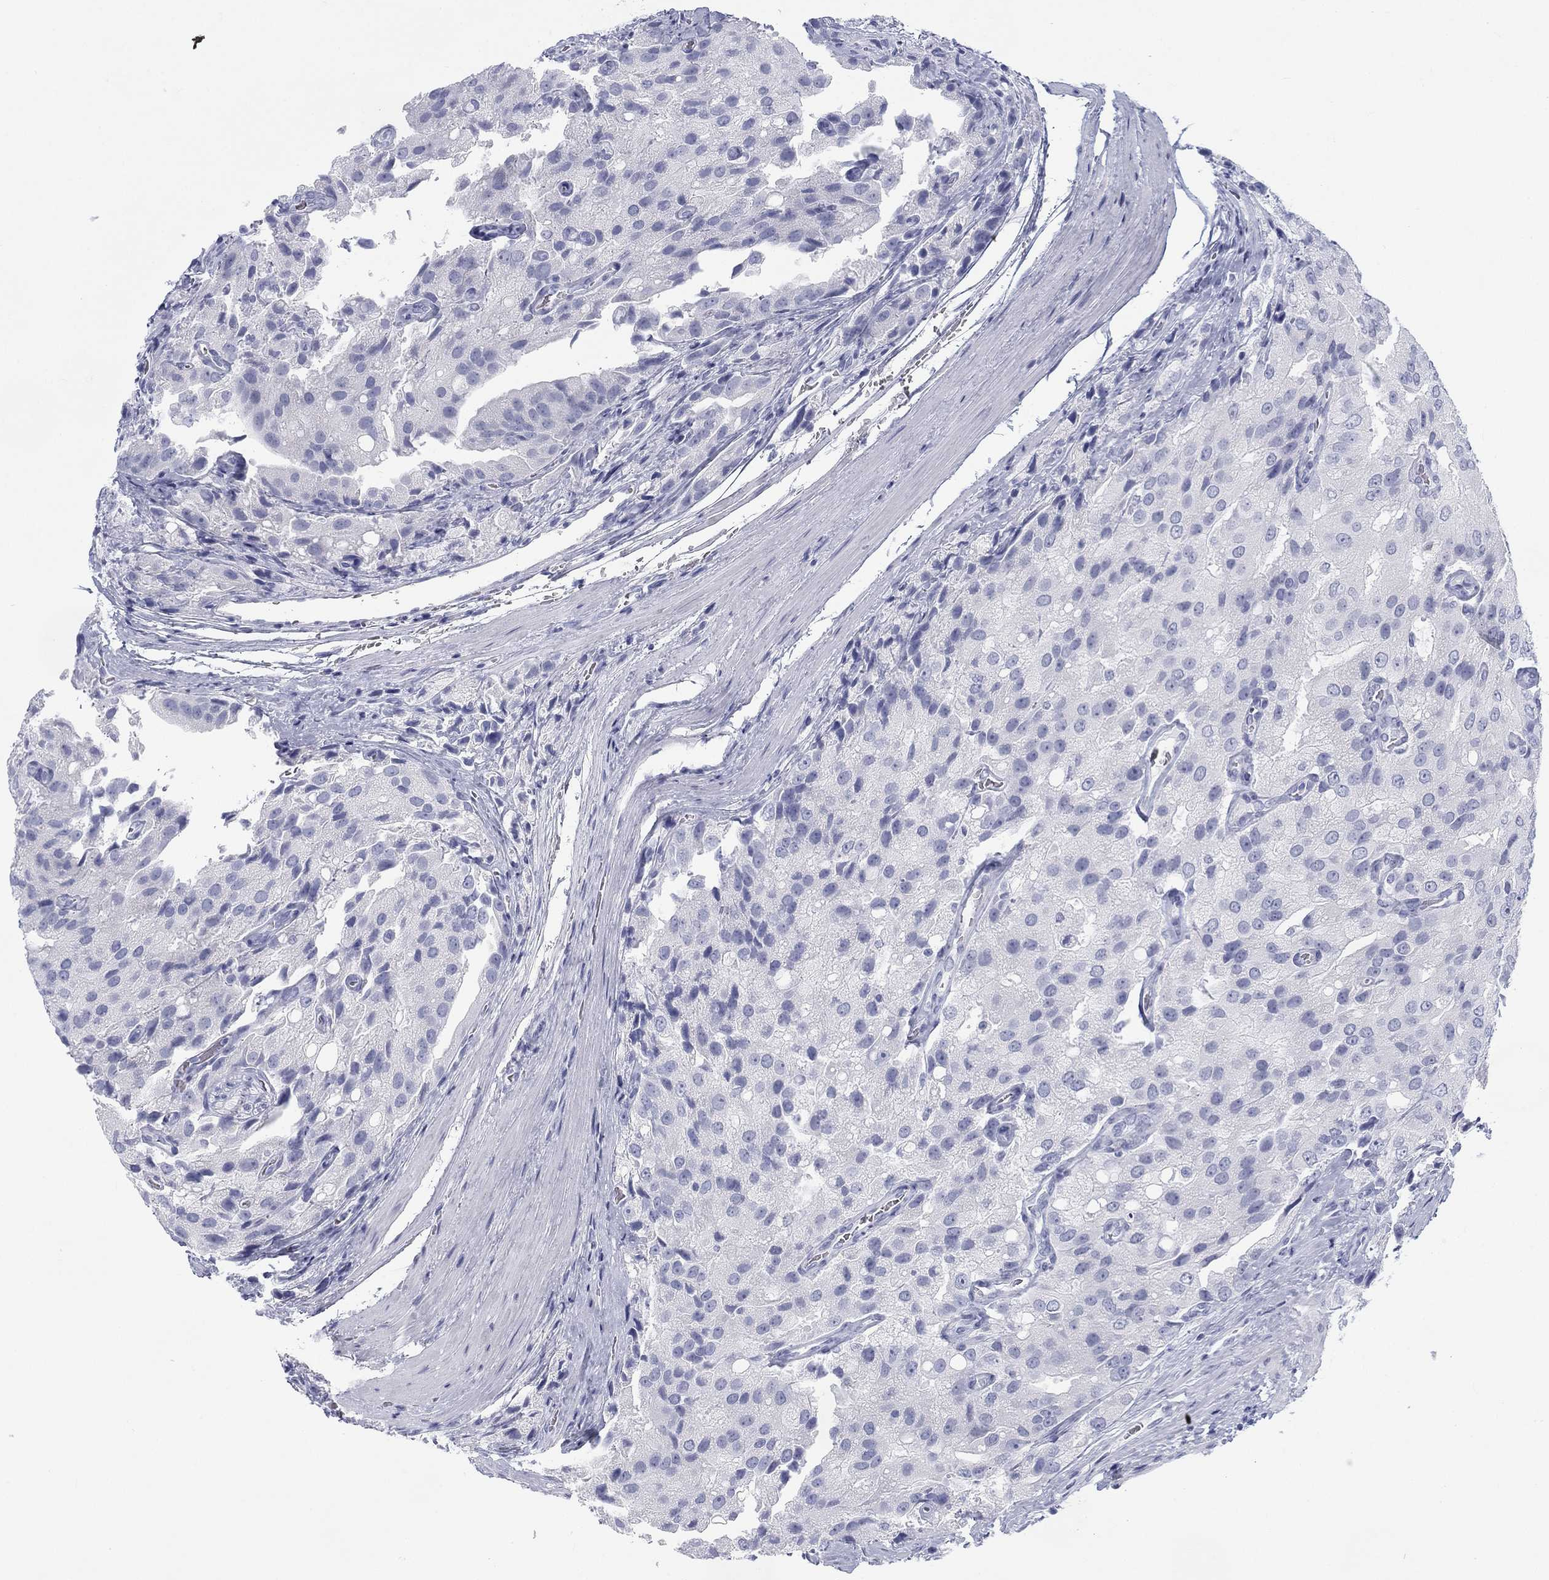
{"staining": {"intensity": "negative", "quantity": "none", "location": "none"}, "tissue": "prostate cancer", "cell_type": "Tumor cells", "image_type": "cancer", "snomed": [{"axis": "morphology", "description": "Adenocarcinoma, NOS"}, {"axis": "topography", "description": "Prostate and seminal vesicle, NOS"}, {"axis": "topography", "description": "Prostate"}], "caption": "High magnification brightfield microscopy of prostate adenocarcinoma stained with DAB (brown) and counterstained with hematoxylin (blue): tumor cells show no significant expression.", "gene": "CALB1", "patient": {"sex": "male", "age": 67}}